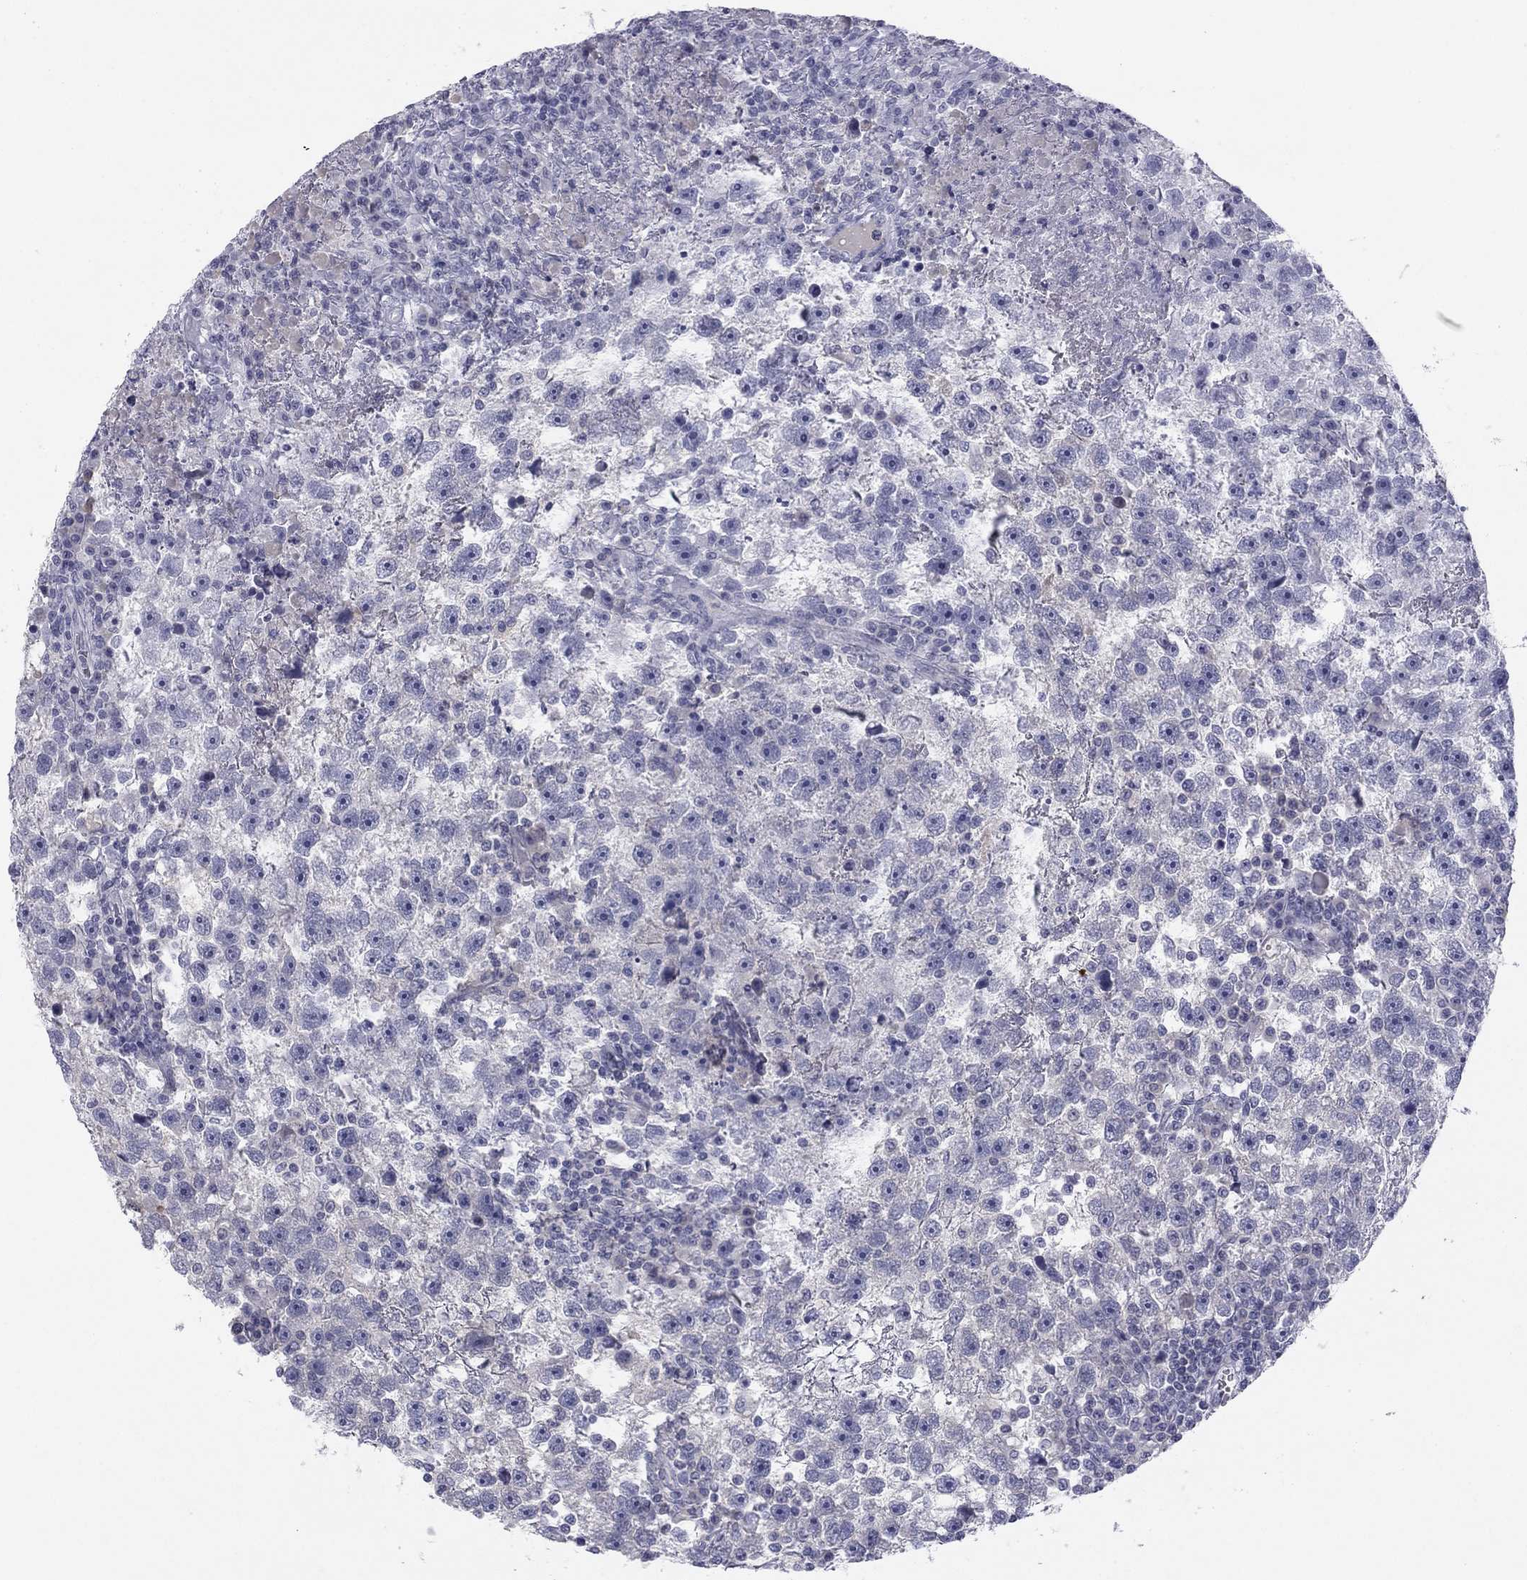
{"staining": {"intensity": "negative", "quantity": "none", "location": "none"}, "tissue": "testis cancer", "cell_type": "Tumor cells", "image_type": "cancer", "snomed": [{"axis": "morphology", "description": "Seminoma, NOS"}, {"axis": "topography", "description": "Testis"}], "caption": "The image demonstrates no staining of tumor cells in testis cancer.", "gene": "TFAP2B", "patient": {"sex": "male", "age": 47}}